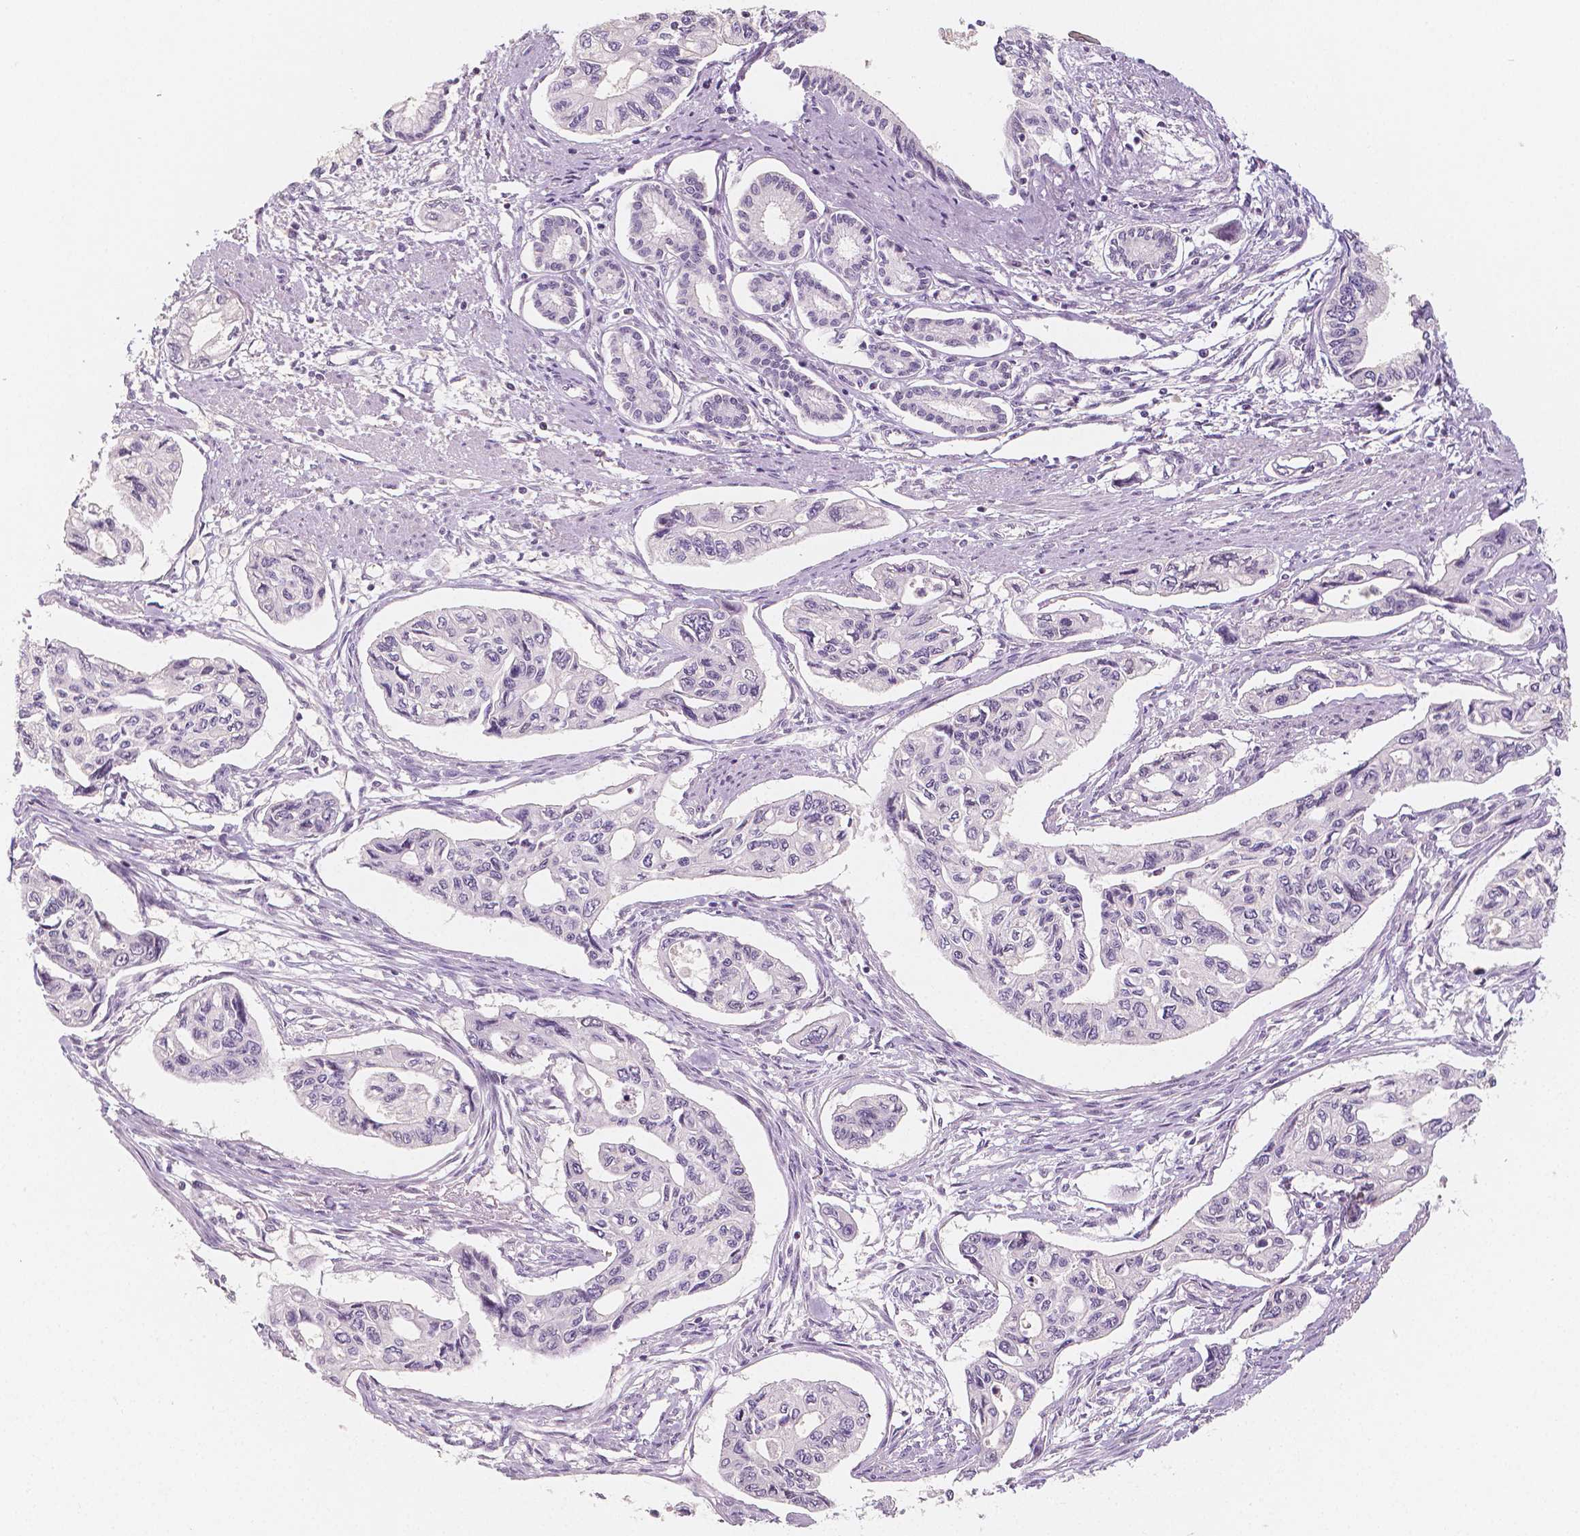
{"staining": {"intensity": "negative", "quantity": "none", "location": "none"}, "tissue": "pancreatic cancer", "cell_type": "Tumor cells", "image_type": "cancer", "snomed": [{"axis": "morphology", "description": "Adenocarcinoma, NOS"}, {"axis": "topography", "description": "Pancreas"}], "caption": "Pancreatic adenocarcinoma stained for a protein using immunohistochemistry exhibits no positivity tumor cells.", "gene": "KDM5B", "patient": {"sex": "female", "age": 76}}